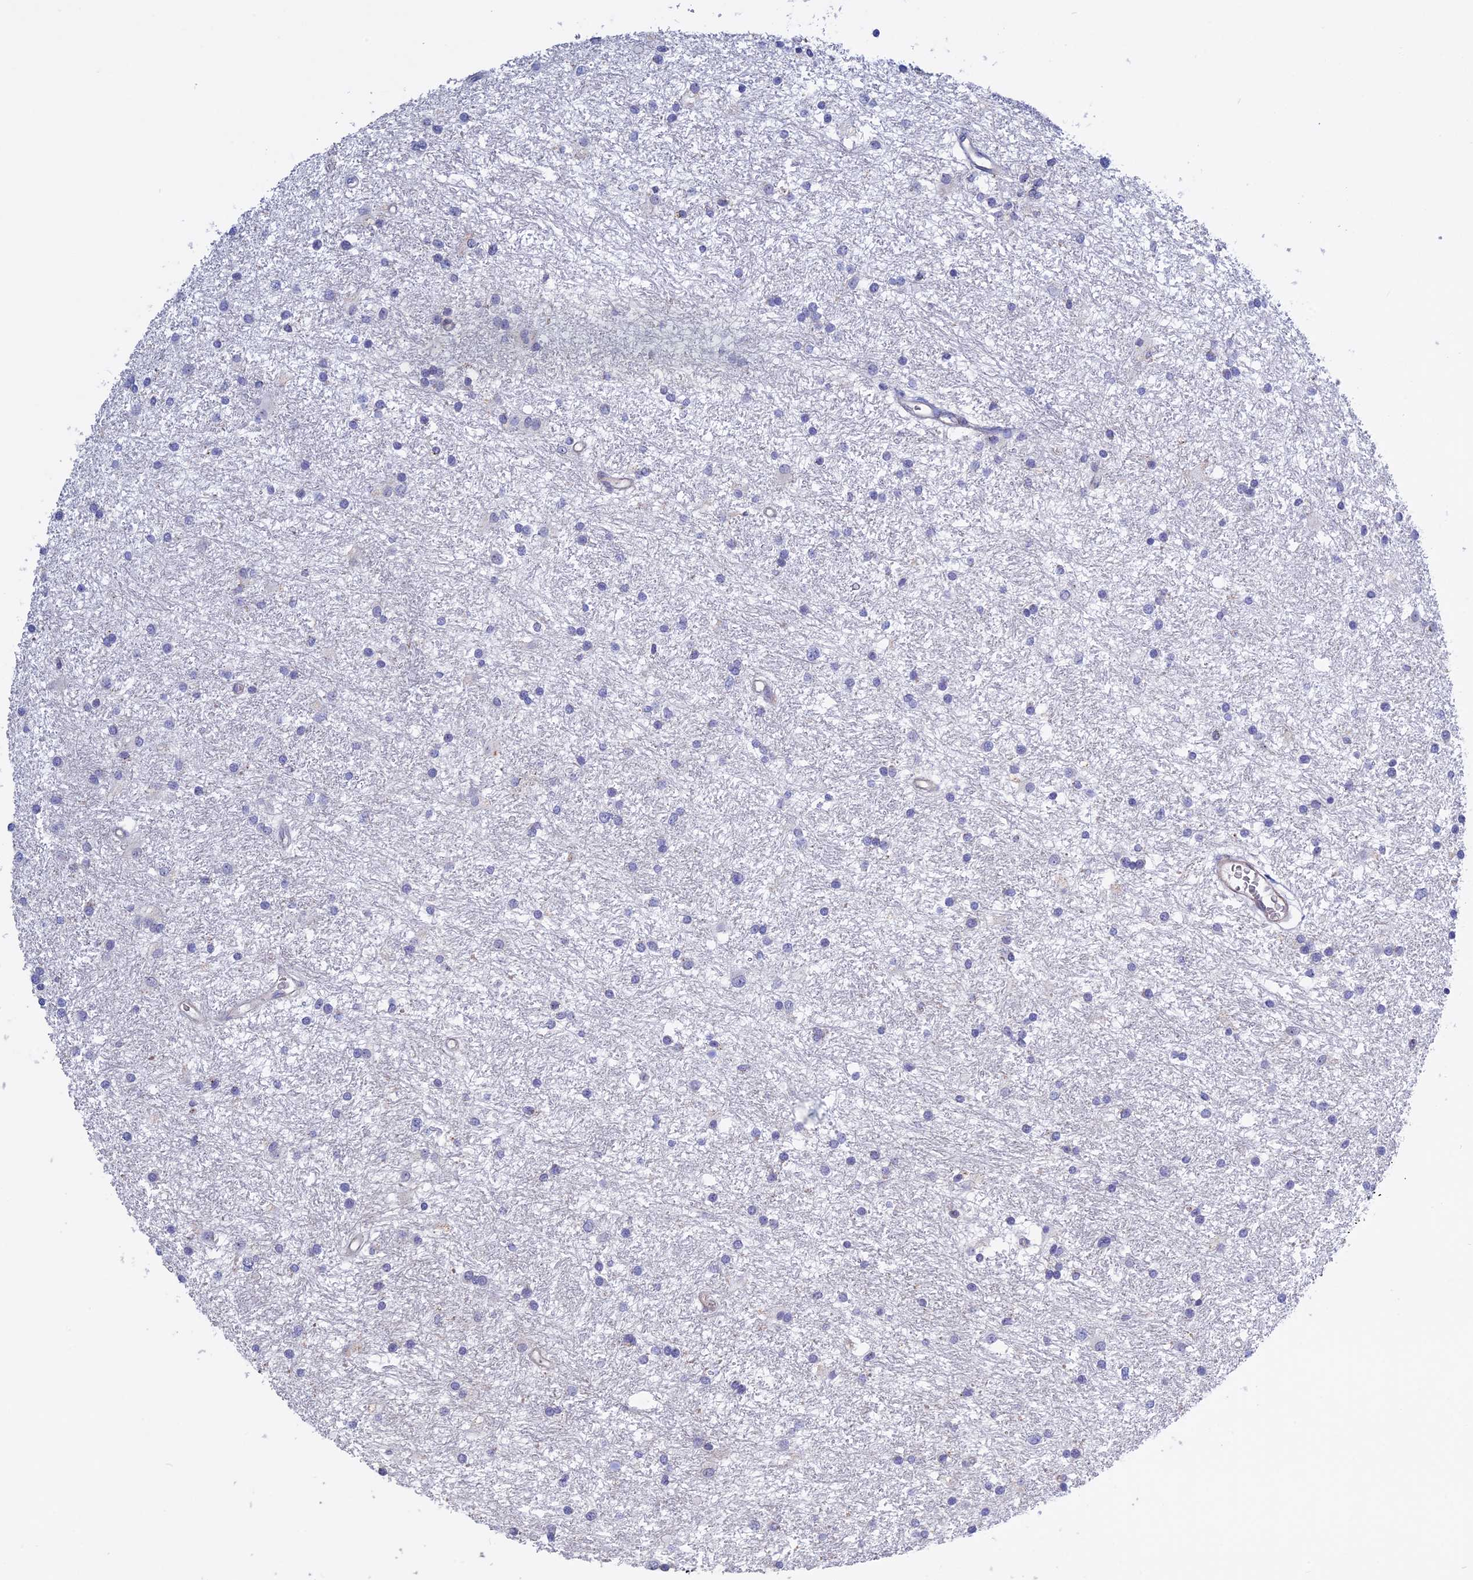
{"staining": {"intensity": "negative", "quantity": "none", "location": "none"}, "tissue": "glioma", "cell_type": "Tumor cells", "image_type": "cancer", "snomed": [{"axis": "morphology", "description": "Glioma, malignant, High grade"}, {"axis": "topography", "description": "Brain"}], "caption": "This is a histopathology image of immunohistochemistry staining of high-grade glioma (malignant), which shows no expression in tumor cells.", "gene": "LYPD5", "patient": {"sex": "male", "age": 77}}